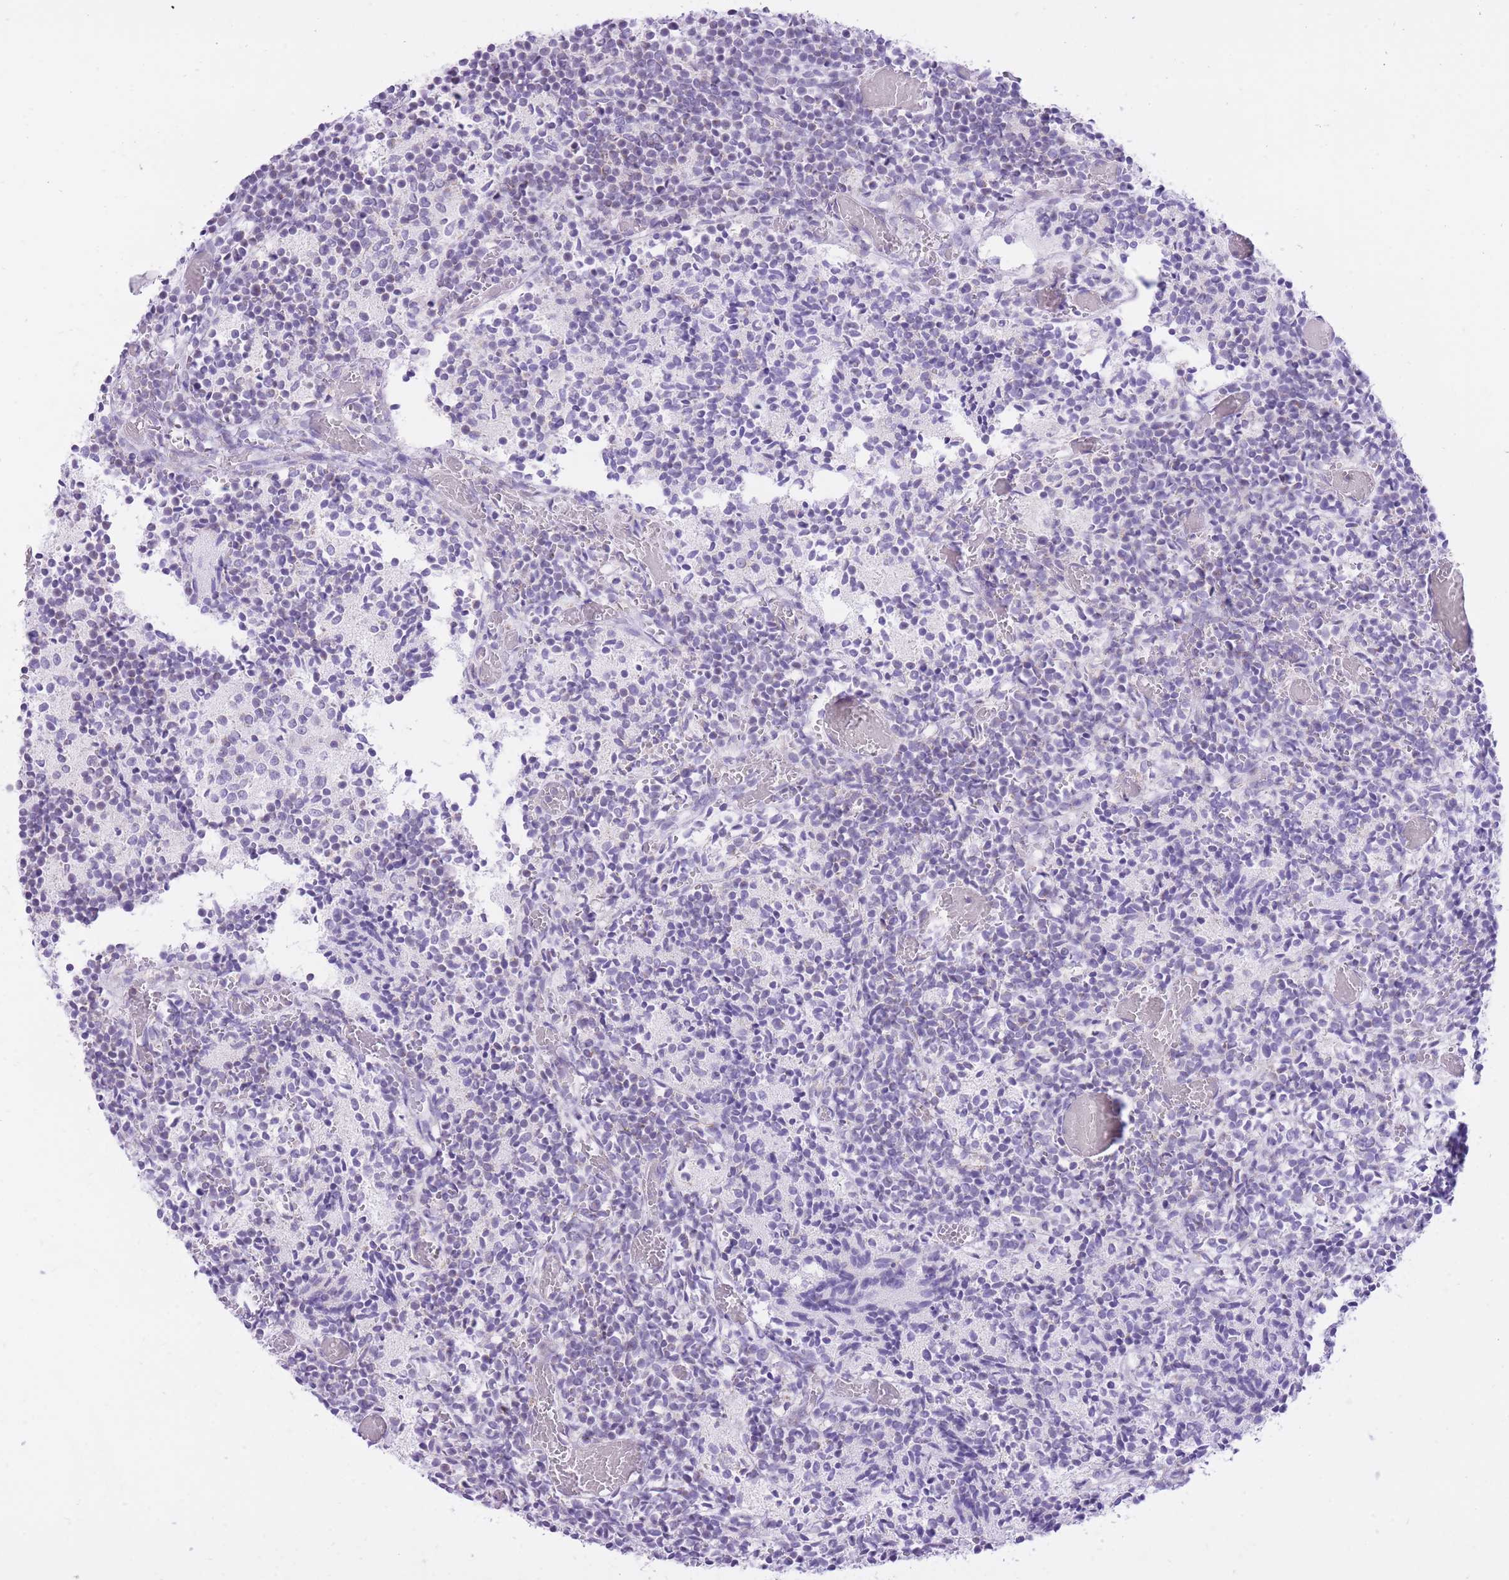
{"staining": {"intensity": "negative", "quantity": "none", "location": "none"}, "tissue": "glioma", "cell_type": "Tumor cells", "image_type": "cancer", "snomed": [{"axis": "morphology", "description": "Glioma, malignant, Low grade"}, {"axis": "topography", "description": "Brain"}], "caption": "The micrograph reveals no significant positivity in tumor cells of glioma.", "gene": "DENND2D", "patient": {"sex": "female", "age": 1}}